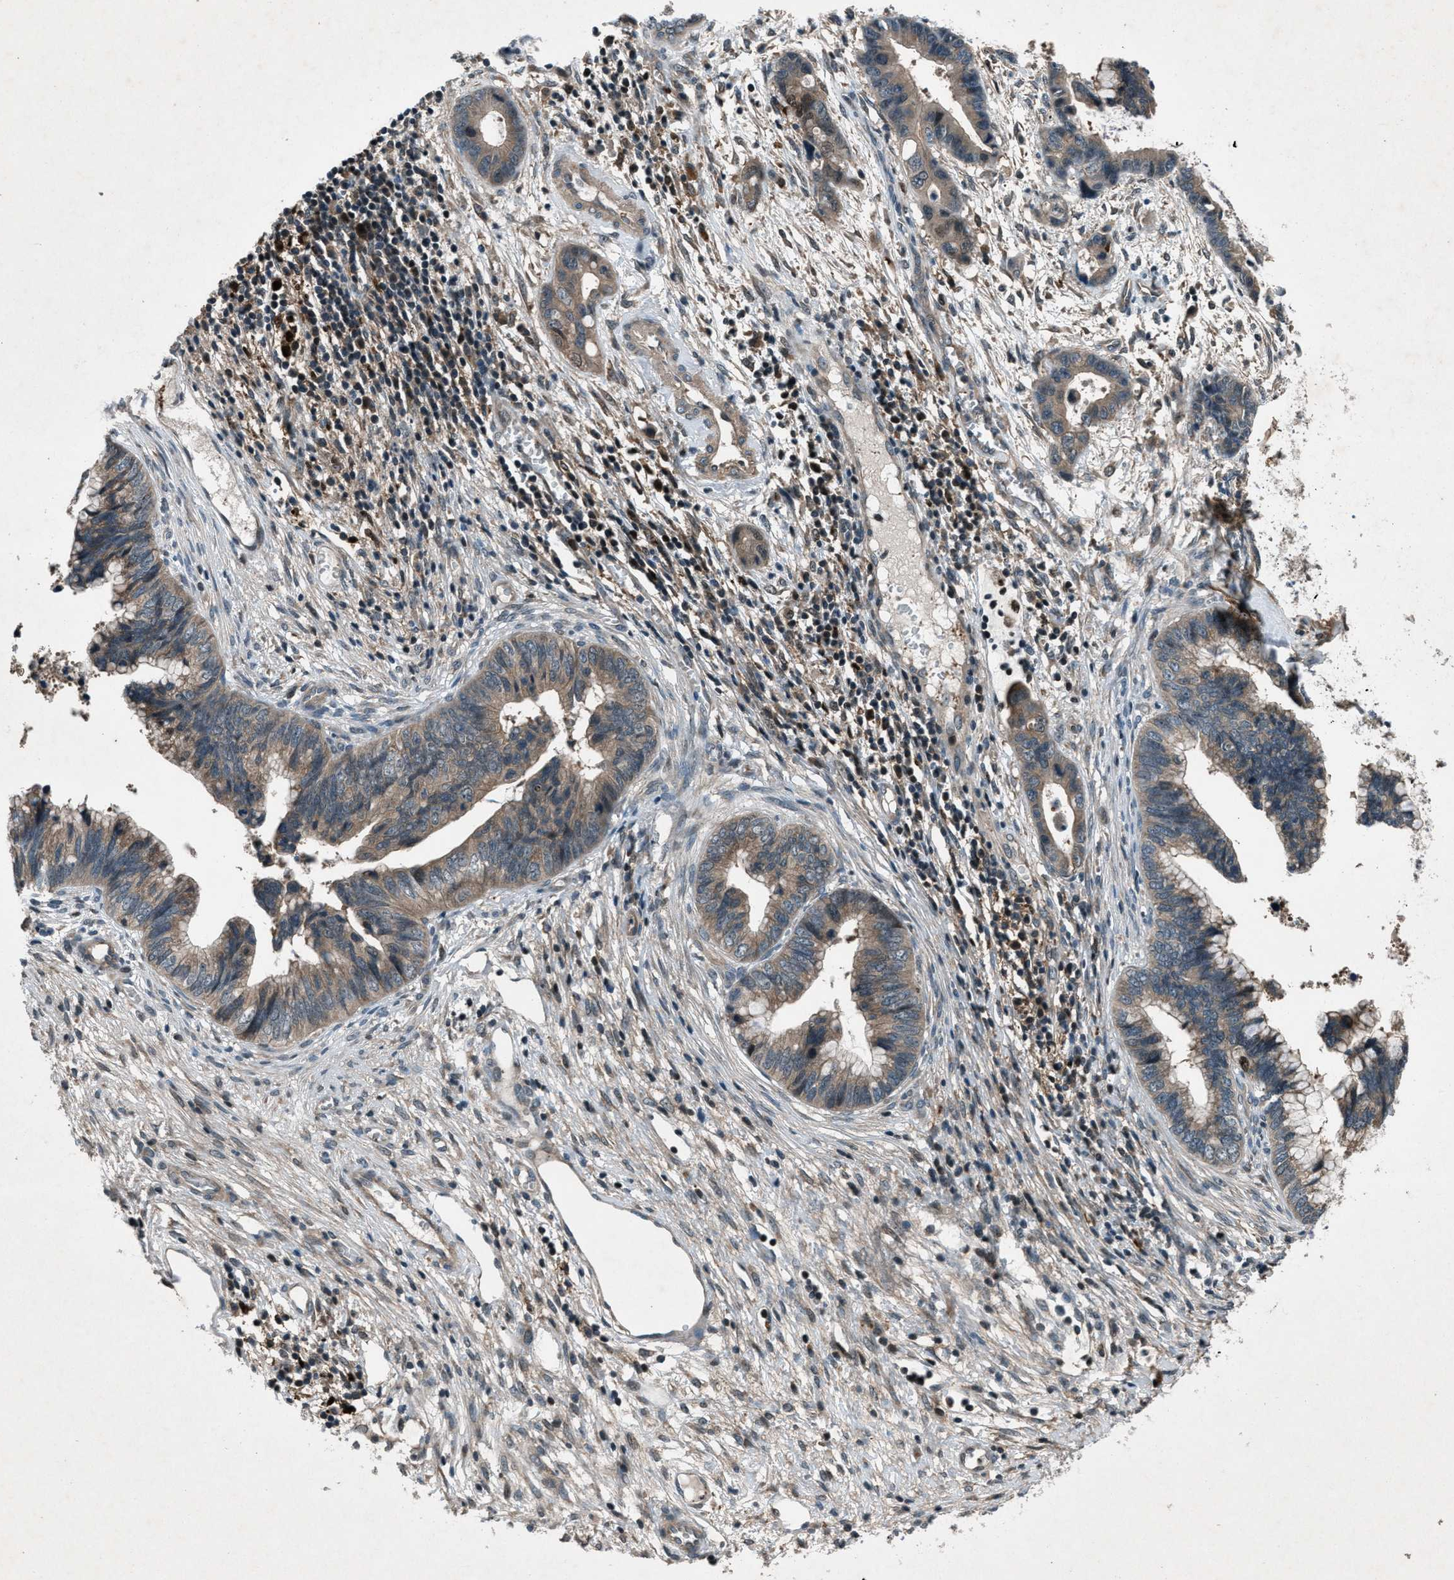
{"staining": {"intensity": "moderate", "quantity": ">75%", "location": "cytoplasmic/membranous"}, "tissue": "cervical cancer", "cell_type": "Tumor cells", "image_type": "cancer", "snomed": [{"axis": "morphology", "description": "Adenocarcinoma, NOS"}, {"axis": "topography", "description": "Cervix"}], "caption": "The histopathology image reveals staining of cervical cancer (adenocarcinoma), revealing moderate cytoplasmic/membranous protein positivity (brown color) within tumor cells.", "gene": "EPSTI1", "patient": {"sex": "female", "age": 44}}